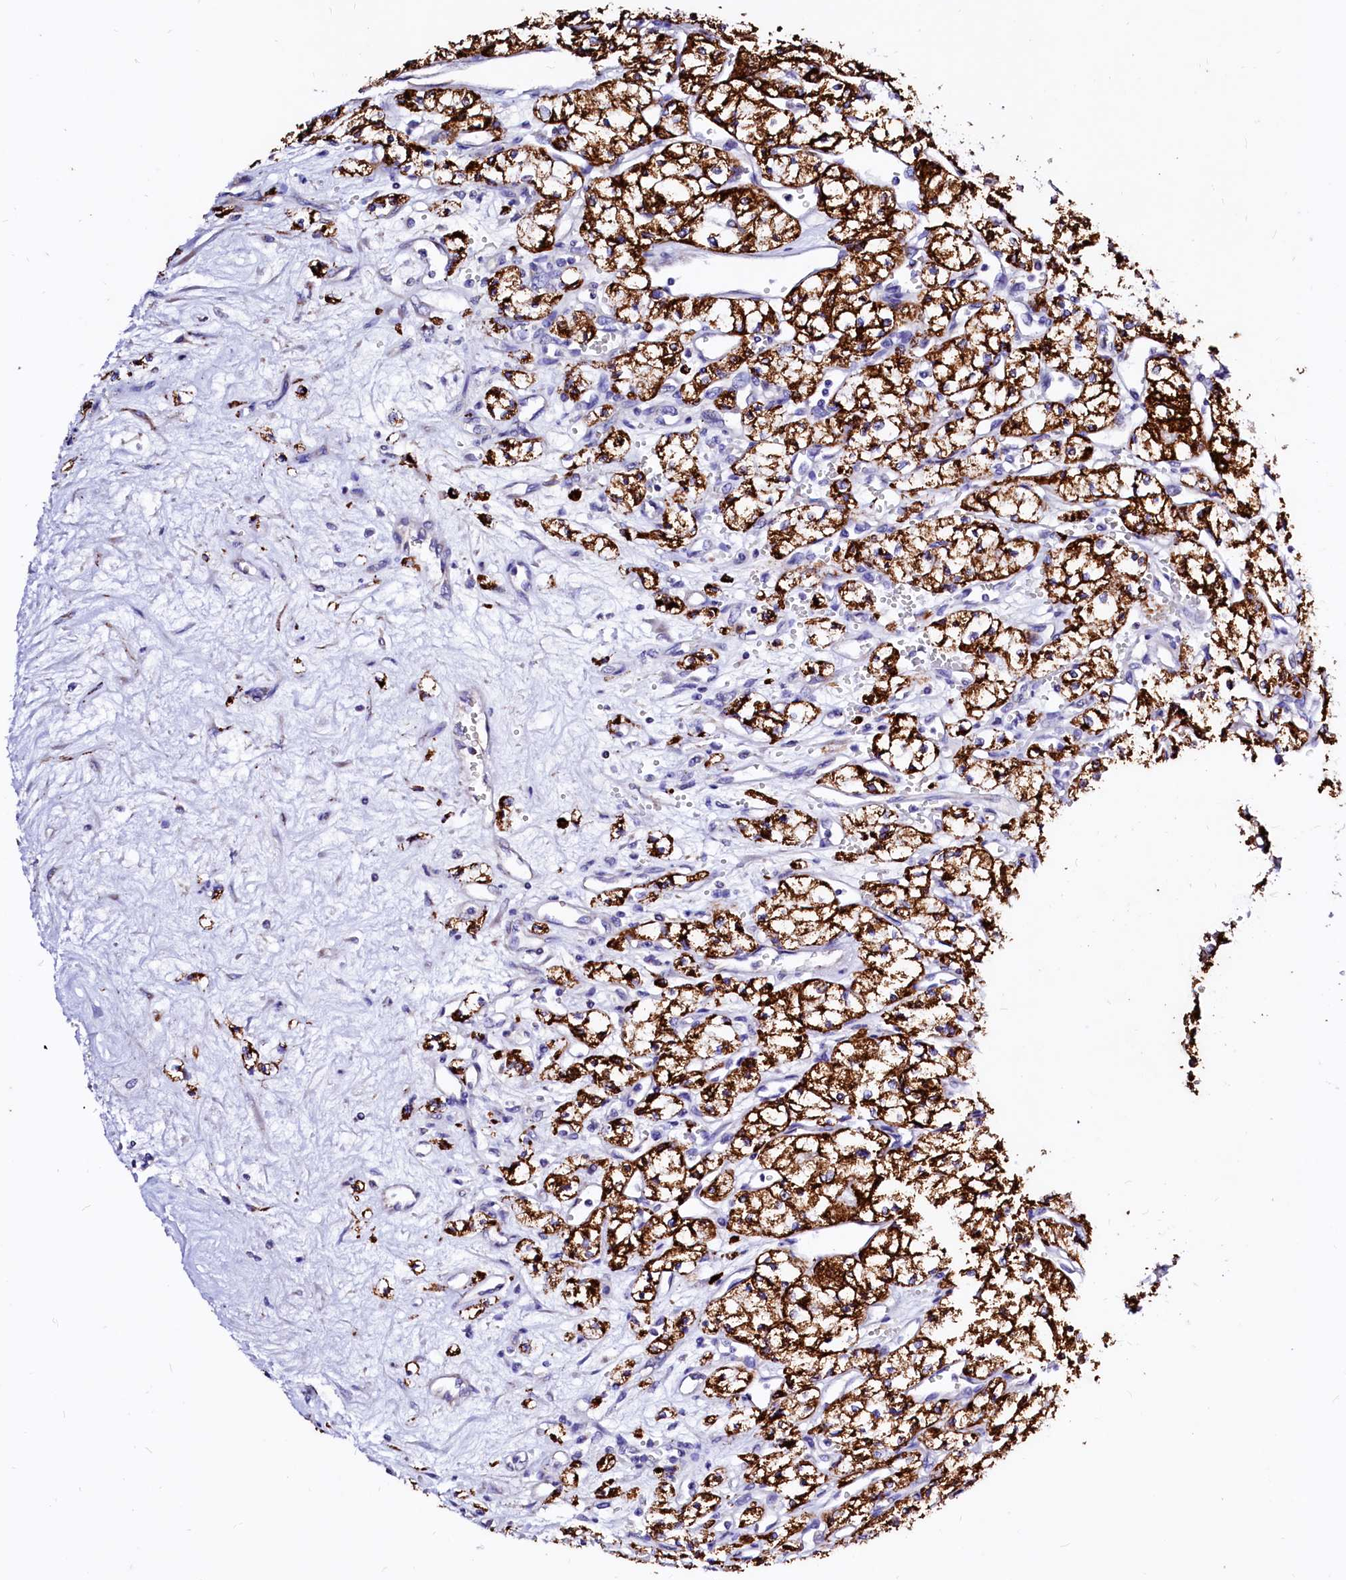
{"staining": {"intensity": "strong", "quantity": ">75%", "location": "cytoplasmic/membranous"}, "tissue": "renal cancer", "cell_type": "Tumor cells", "image_type": "cancer", "snomed": [{"axis": "morphology", "description": "Adenocarcinoma, NOS"}, {"axis": "topography", "description": "Kidney"}], "caption": "Protein staining of renal cancer (adenocarcinoma) tissue displays strong cytoplasmic/membranous positivity in about >75% of tumor cells.", "gene": "MAOB", "patient": {"sex": "male", "age": 59}}